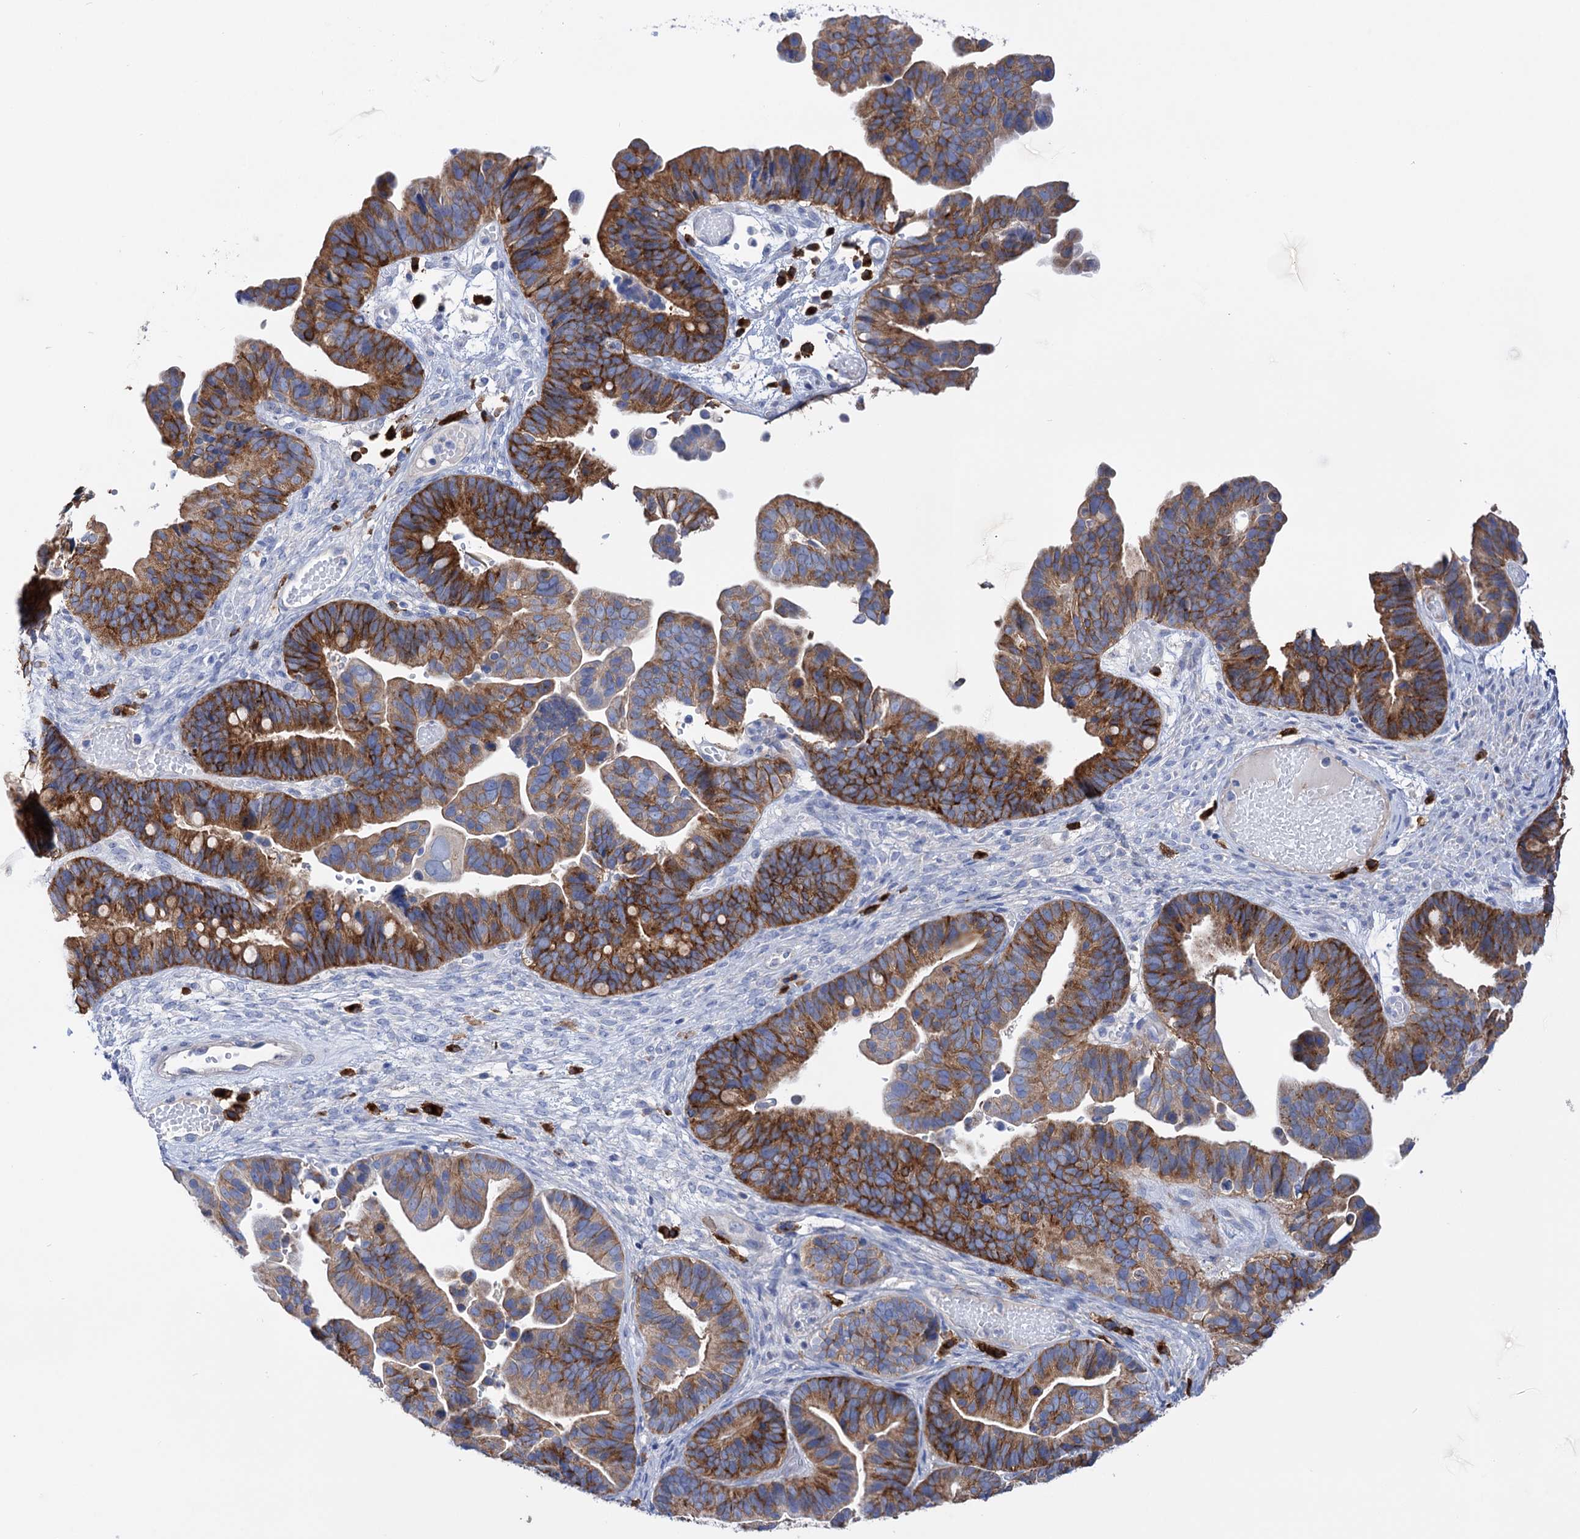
{"staining": {"intensity": "moderate", "quantity": ">75%", "location": "cytoplasmic/membranous"}, "tissue": "ovarian cancer", "cell_type": "Tumor cells", "image_type": "cancer", "snomed": [{"axis": "morphology", "description": "Cystadenocarcinoma, serous, NOS"}, {"axis": "topography", "description": "Ovary"}], "caption": "The immunohistochemical stain labels moderate cytoplasmic/membranous expression in tumor cells of ovarian cancer (serous cystadenocarcinoma) tissue. Nuclei are stained in blue.", "gene": "BBS4", "patient": {"sex": "female", "age": 56}}